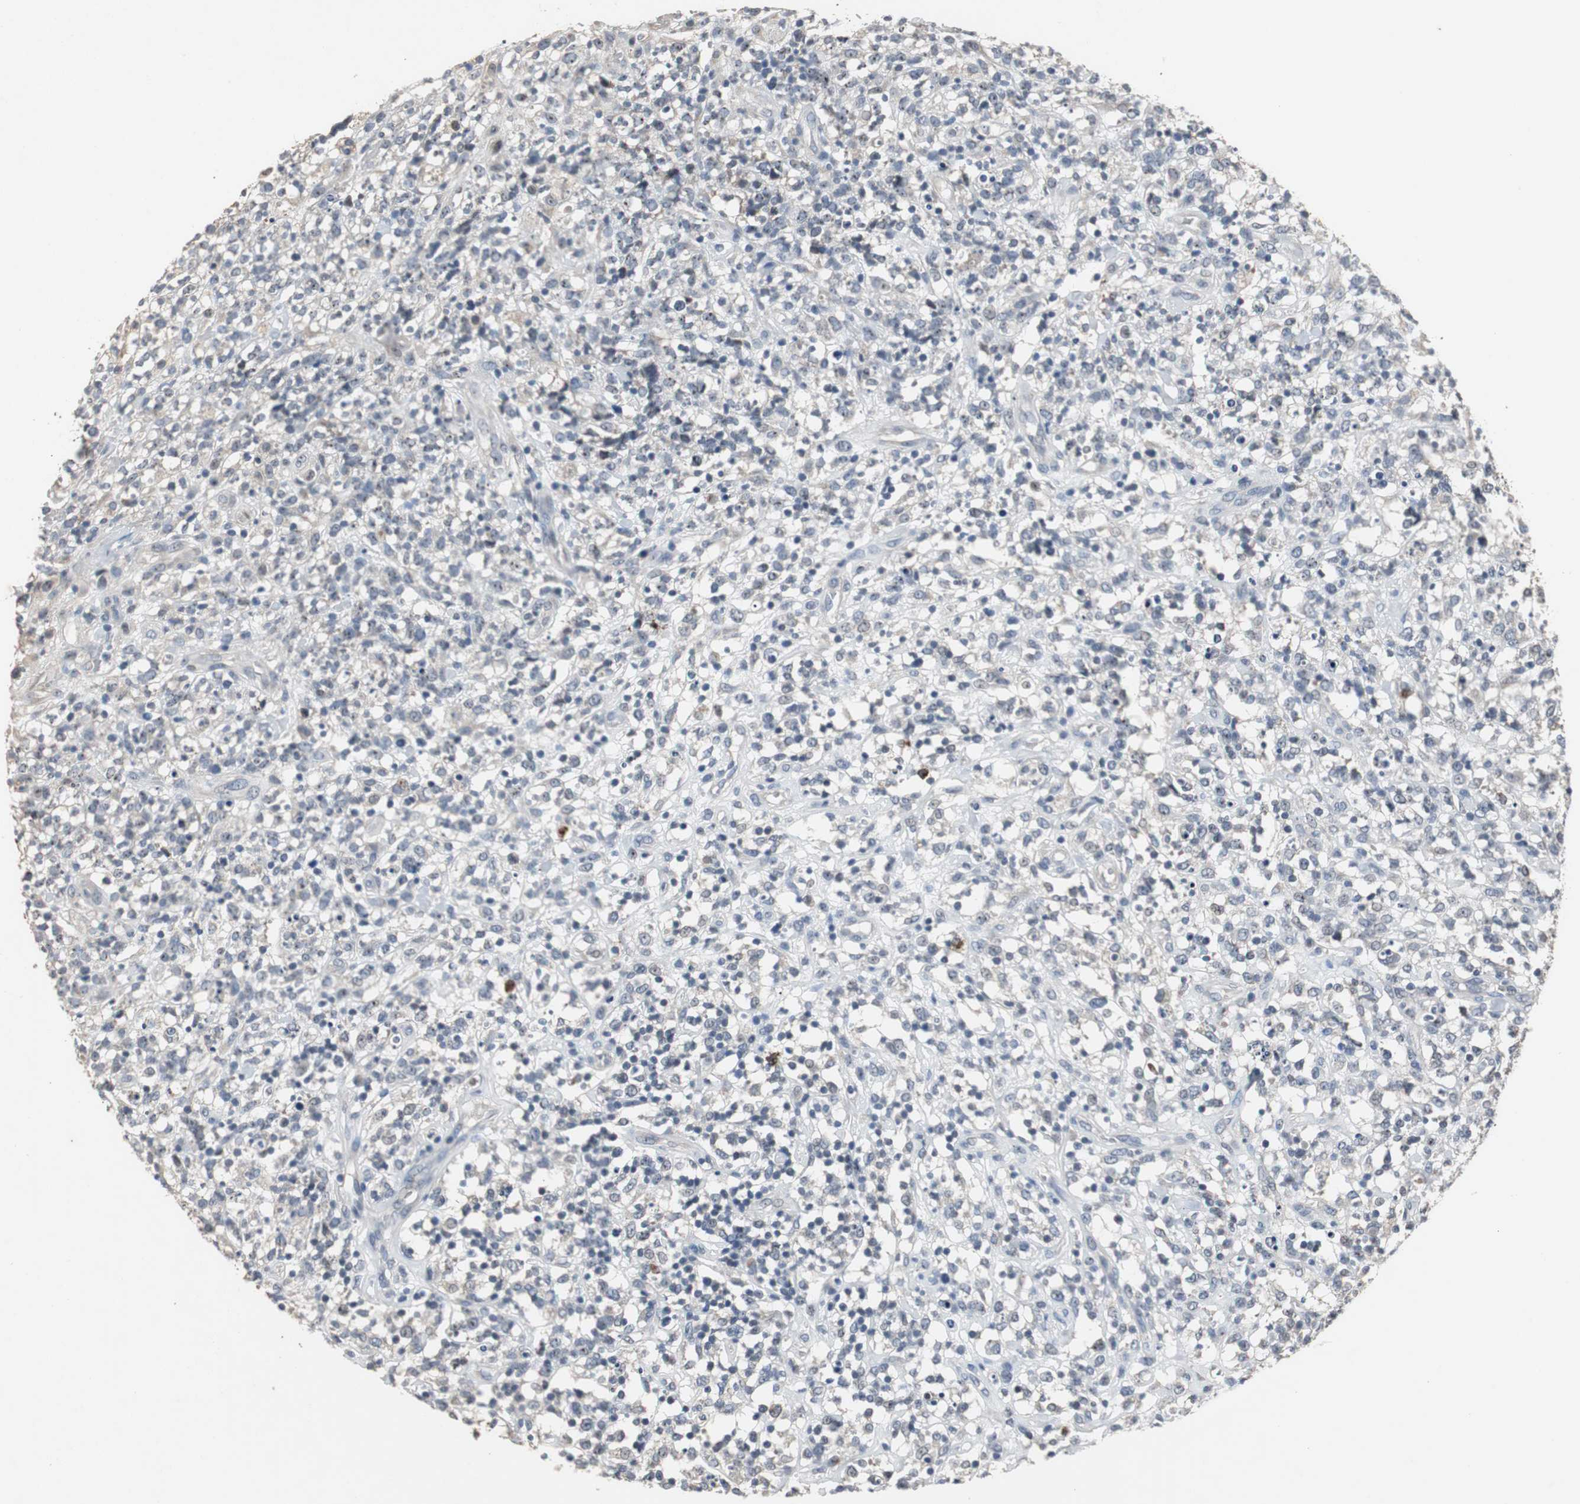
{"staining": {"intensity": "weak", "quantity": "<25%", "location": "cytoplasmic/membranous"}, "tissue": "lymphoma", "cell_type": "Tumor cells", "image_type": "cancer", "snomed": [{"axis": "morphology", "description": "Malignant lymphoma, non-Hodgkin's type, High grade"}, {"axis": "topography", "description": "Lymph node"}], "caption": "High power microscopy histopathology image of an immunohistochemistry photomicrograph of high-grade malignant lymphoma, non-Hodgkin's type, revealing no significant expression in tumor cells.", "gene": "PCYT1B", "patient": {"sex": "female", "age": 73}}